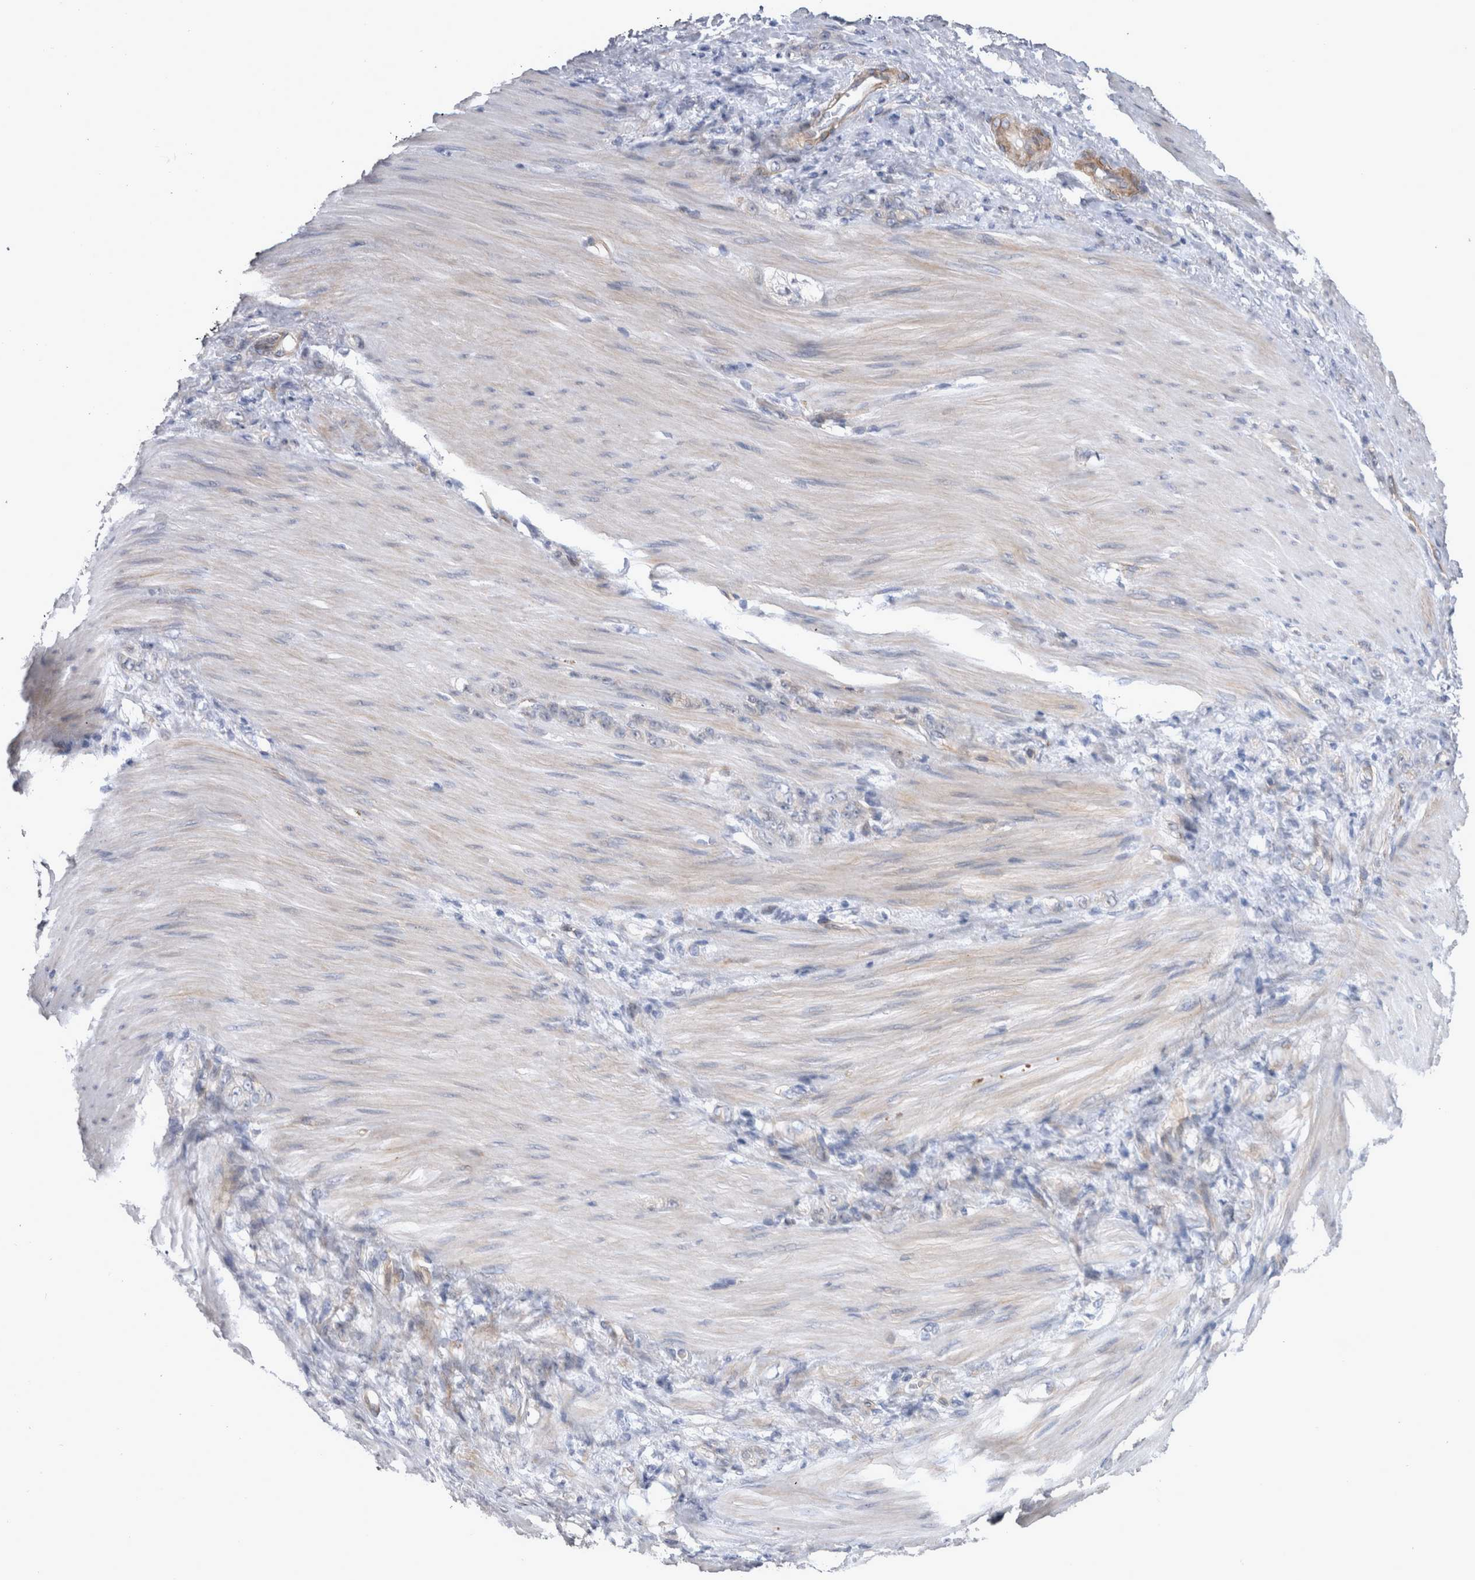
{"staining": {"intensity": "negative", "quantity": "none", "location": "none"}, "tissue": "stomach cancer", "cell_type": "Tumor cells", "image_type": "cancer", "snomed": [{"axis": "morphology", "description": "Normal tissue, NOS"}, {"axis": "morphology", "description": "Adenocarcinoma, NOS"}, {"axis": "topography", "description": "Stomach"}], "caption": "This is a histopathology image of immunohistochemistry staining of adenocarcinoma (stomach), which shows no expression in tumor cells.", "gene": "DDX6", "patient": {"sex": "male", "age": 82}}